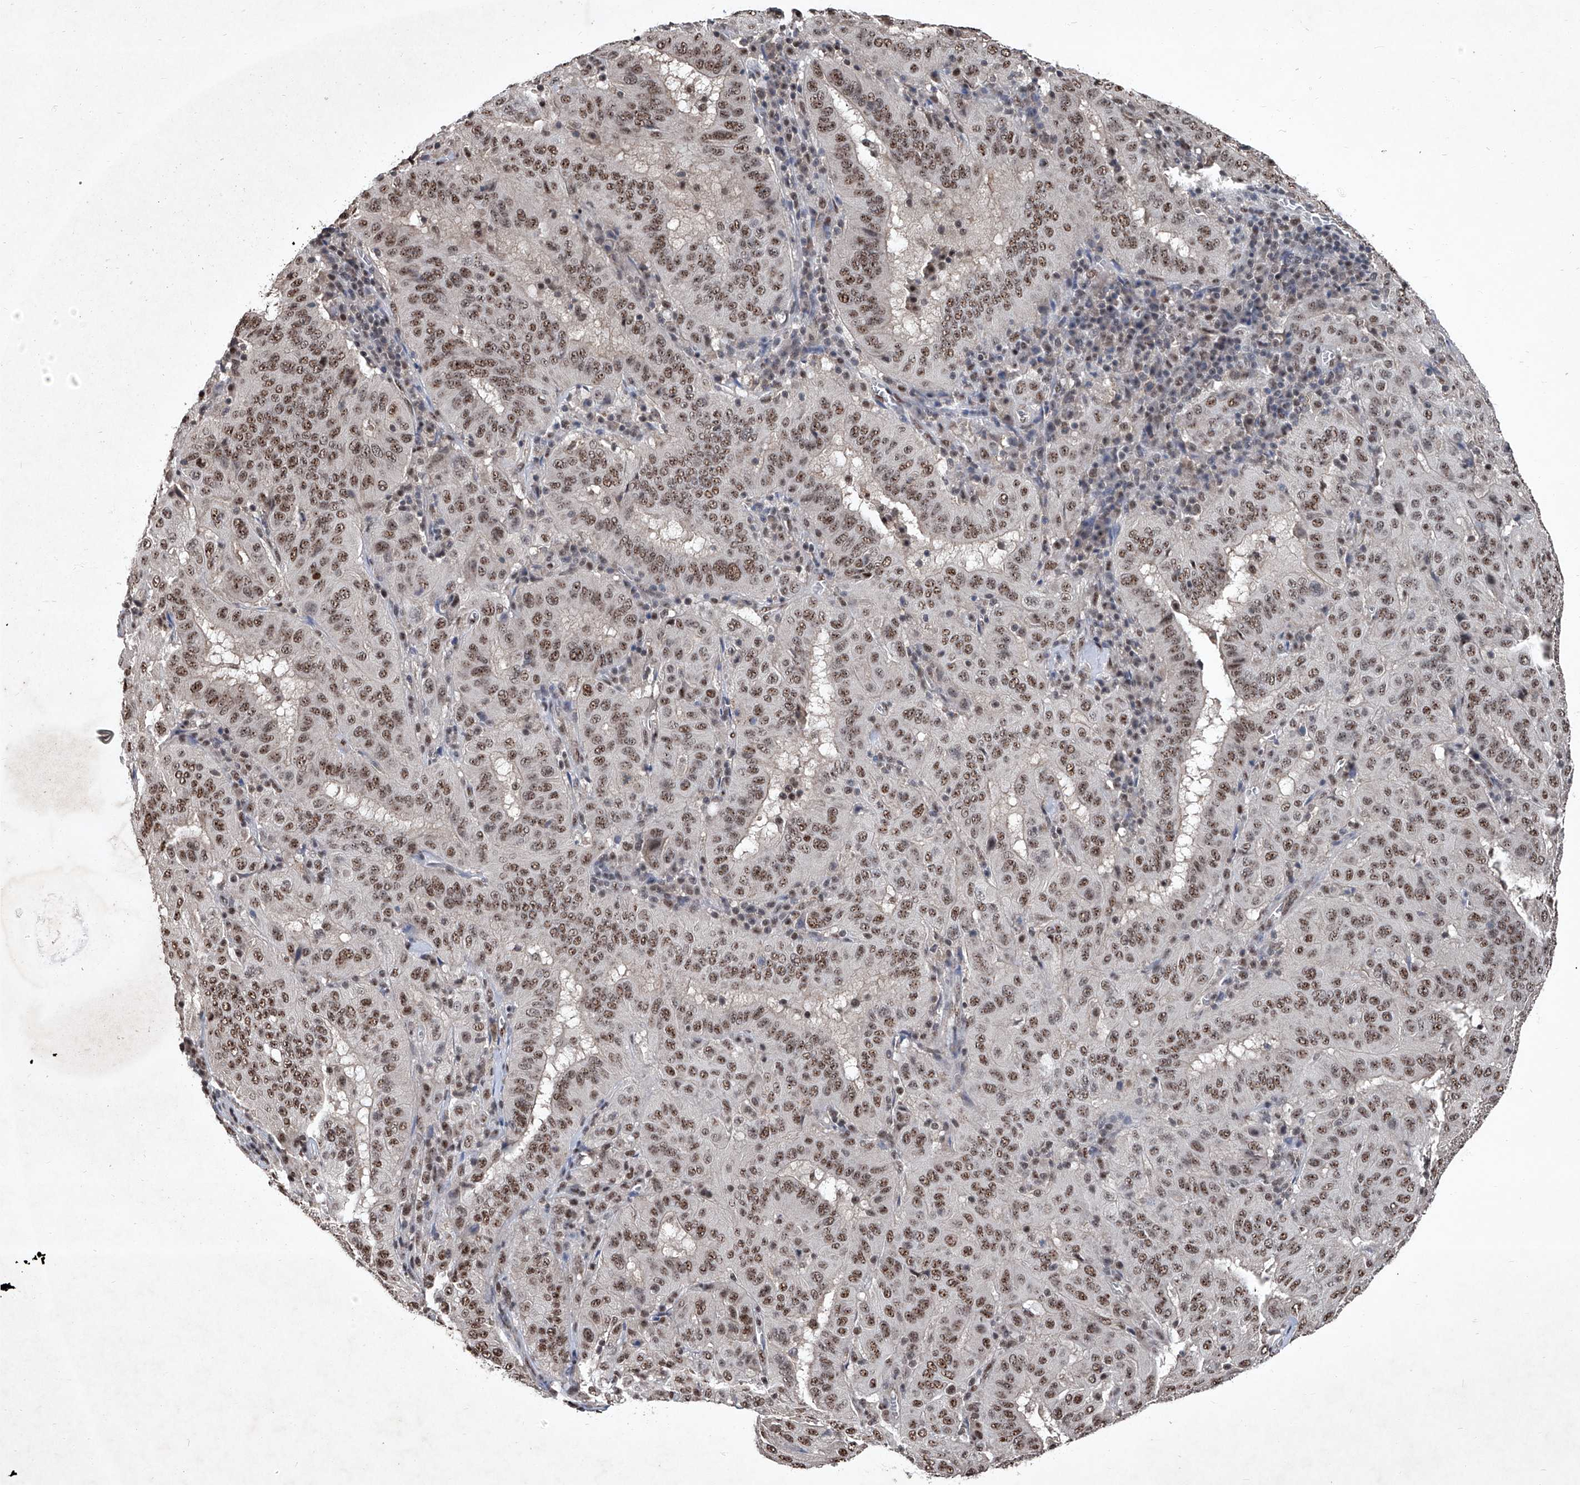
{"staining": {"intensity": "moderate", "quantity": ">75%", "location": "nuclear"}, "tissue": "pancreatic cancer", "cell_type": "Tumor cells", "image_type": "cancer", "snomed": [{"axis": "morphology", "description": "Adenocarcinoma, NOS"}, {"axis": "topography", "description": "Pancreas"}], "caption": "Immunohistochemical staining of pancreatic cancer displays moderate nuclear protein staining in about >75% of tumor cells.", "gene": "DDX39B", "patient": {"sex": "male", "age": 63}}